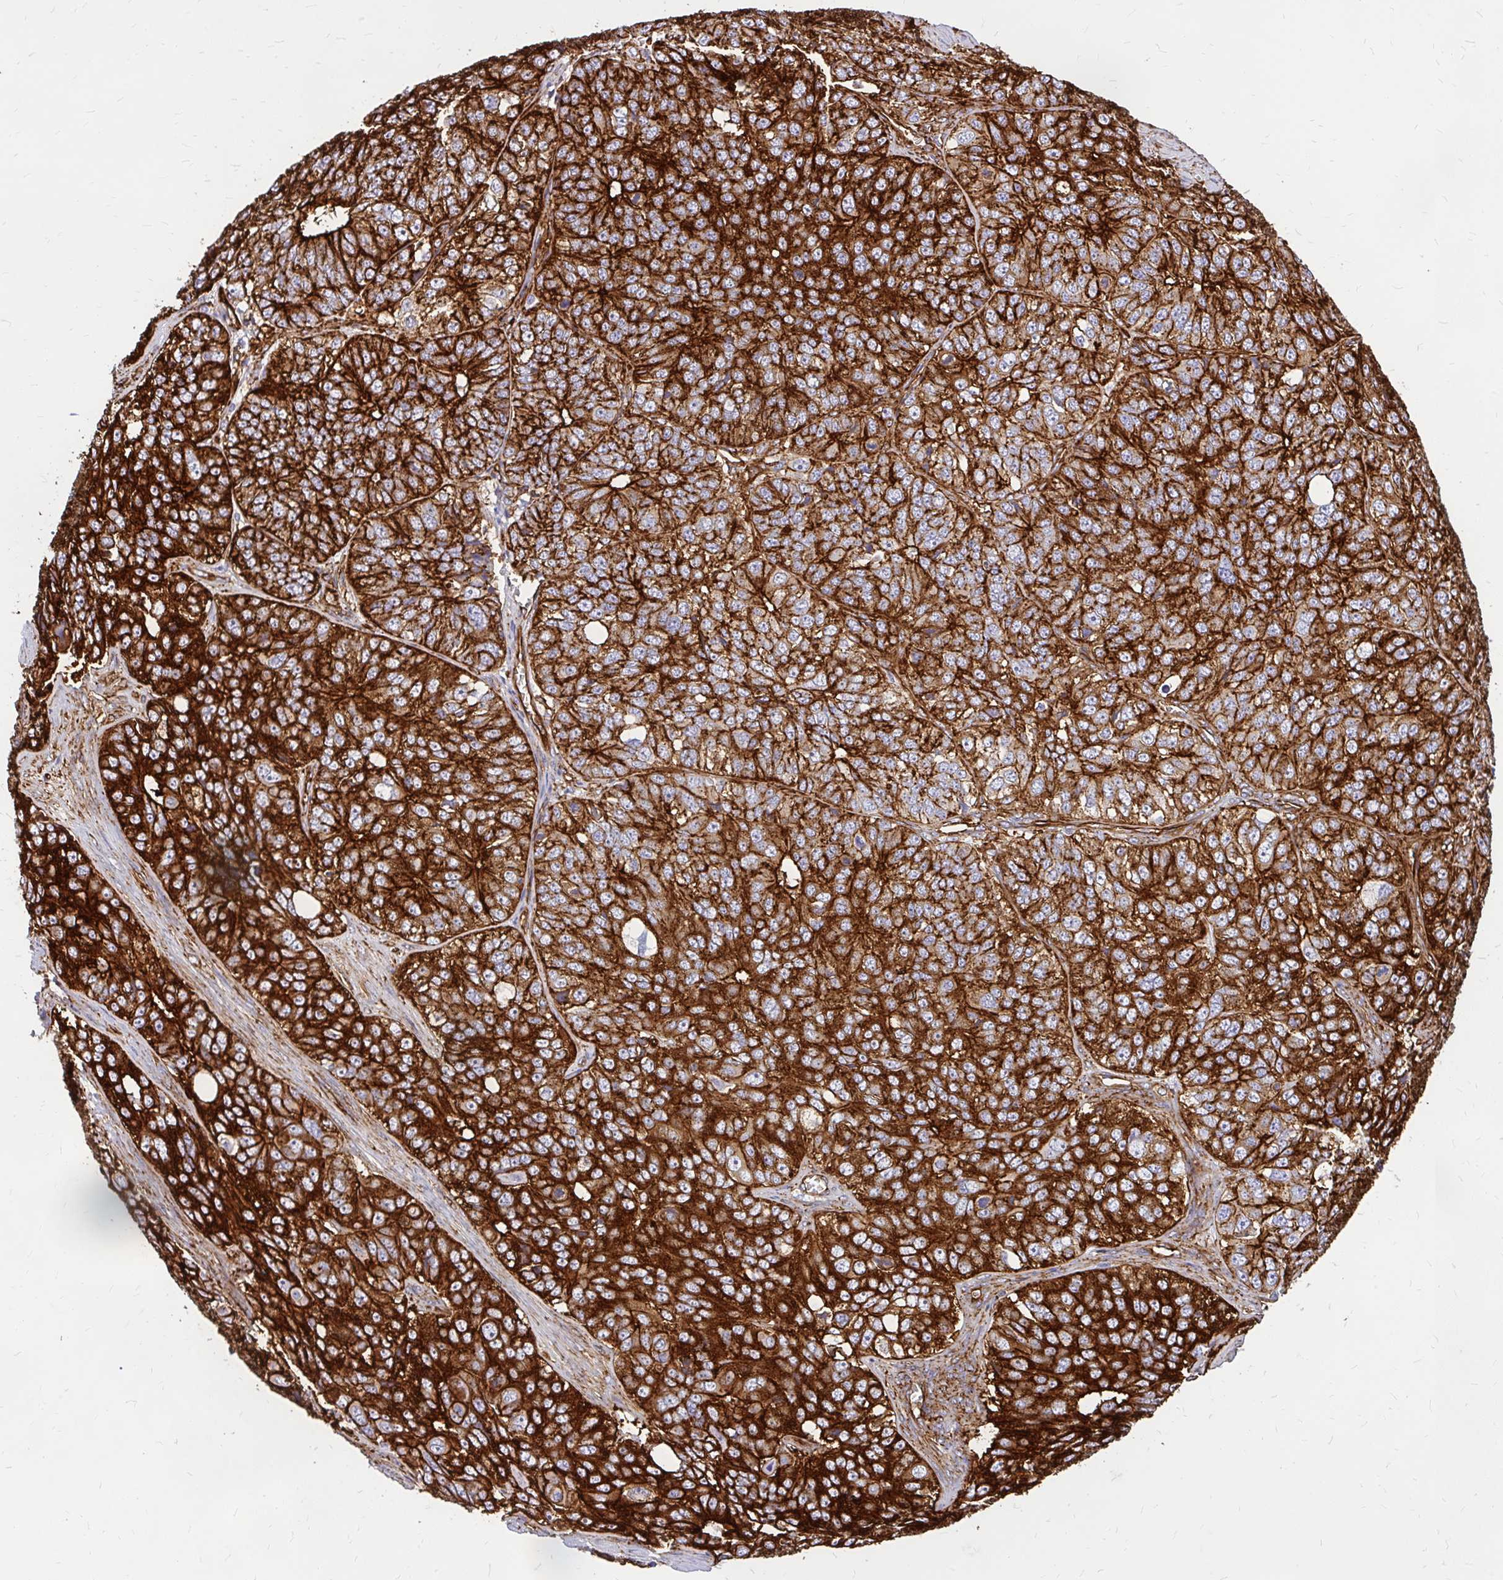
{"staining": {"intensity": "strong", "quantity": ">75%", "location": "cytoplasmic/membranous"}, "tissue": "ovarian cancer", "cell_type": "Tumor cells", "image_type": "cancer", "snomed": [{"axis": "morphology", "description": "Carcinoma, endometroid"}, {"axis": "topography", "description": "Ovary"}], "caption": "Immunohistochemical staining of human ovarian endometroid carcinoma reveals high levels of strong cytoplasmic/membranous protein staining in about >75% of tumor cells.", "gene": "MAP1LC3B", "patient": {"sex": "female", "age": 51}}